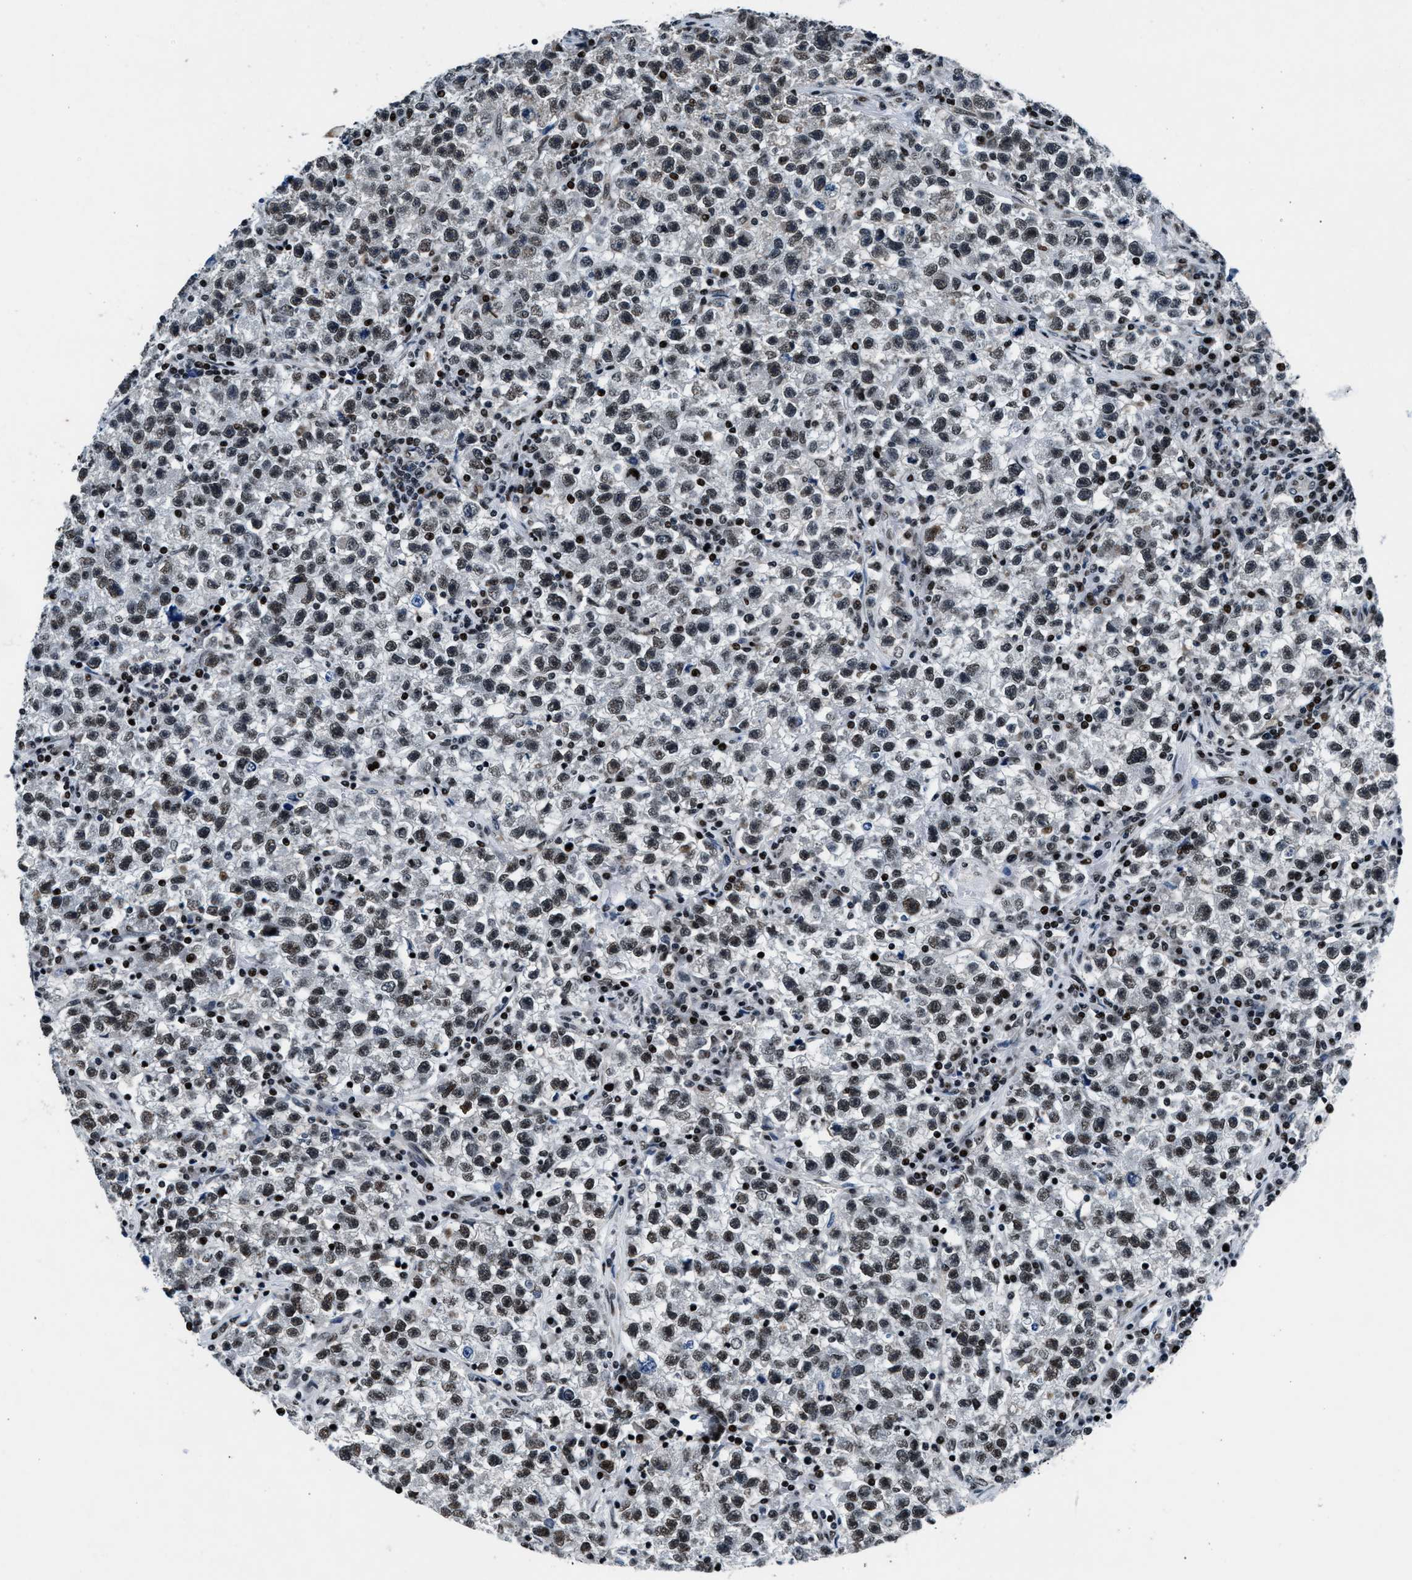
{"staining": {"intensity": "moderate", "quantity": ">75%", "location": "nuclear"}, "tissue": "testis cancer", "cell_type": "Tumor cells", "image_type": "cancer", "snomed": [{"axis": "morphology", "description": "Seminoma, NOS"}, {"axis": "topography", "description": "Testis"}], "caption": "An immunohistochemistry (IHC) micrograph of neoplastic tissue is shown. Protein staining in brown highlights moderate nuclear positivity in testis cancer (seminoma) within tumor cells.", "gene": "PRRC2B", "patient": {"sex": "male", "age": 22}}